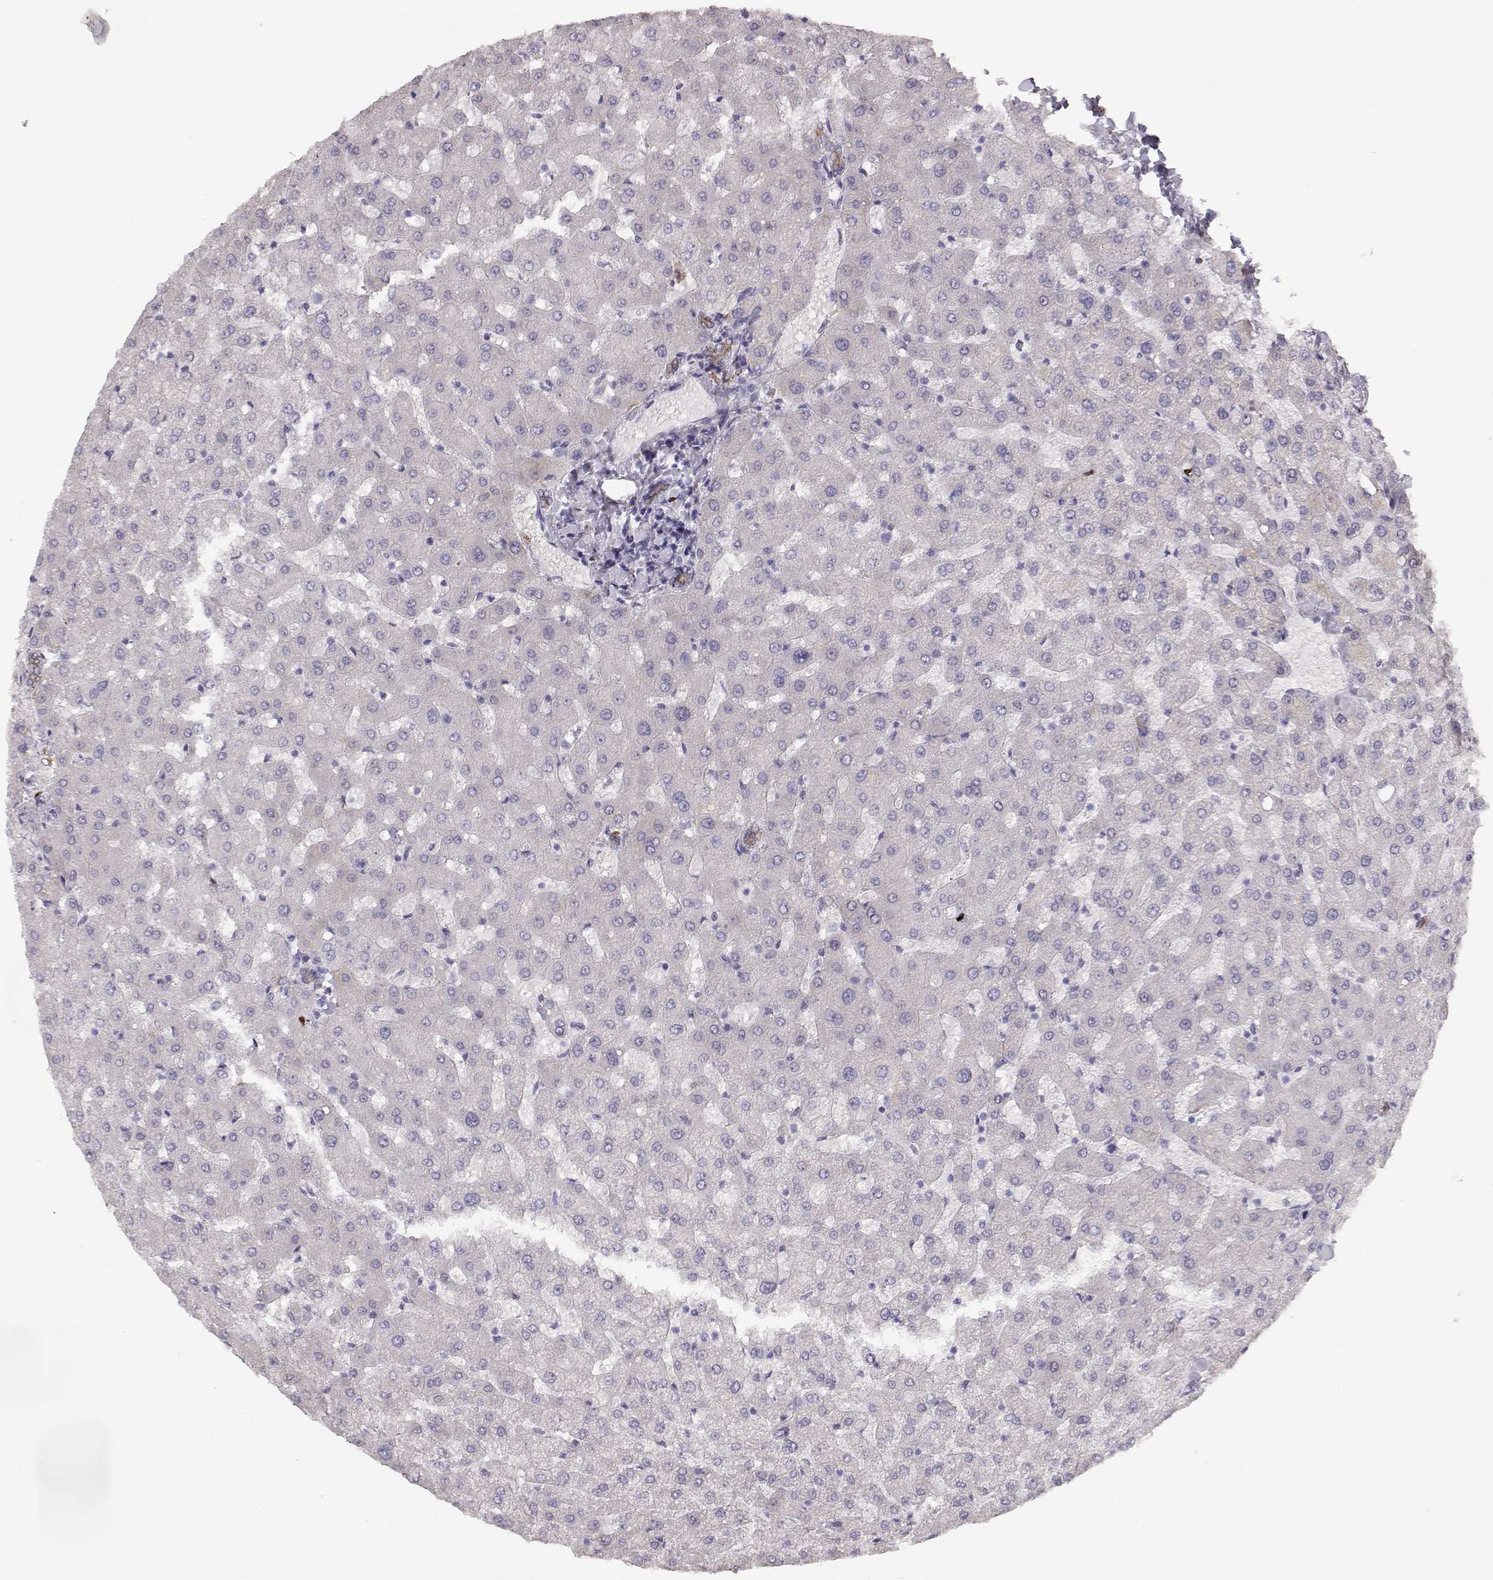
{"staining": {"intensity": "negative", "quantity": "none", "location": "none"}, "tissue": "liver", "cell_type": "Cholangiocytes", "image_type": "normal", "snomed": [{"axis": "morphology", "description": "Normal tissue, NOS"}, {"axis": "topography", "description": "Liver"}], "caption": "High power microscopy micrograph of an immunohistochemistry (IHC) image of normal liver, revealing no significant positivity in cholangiocytes.", "gene": "S100B", "patient": {"sex": "female", "age": 50}}